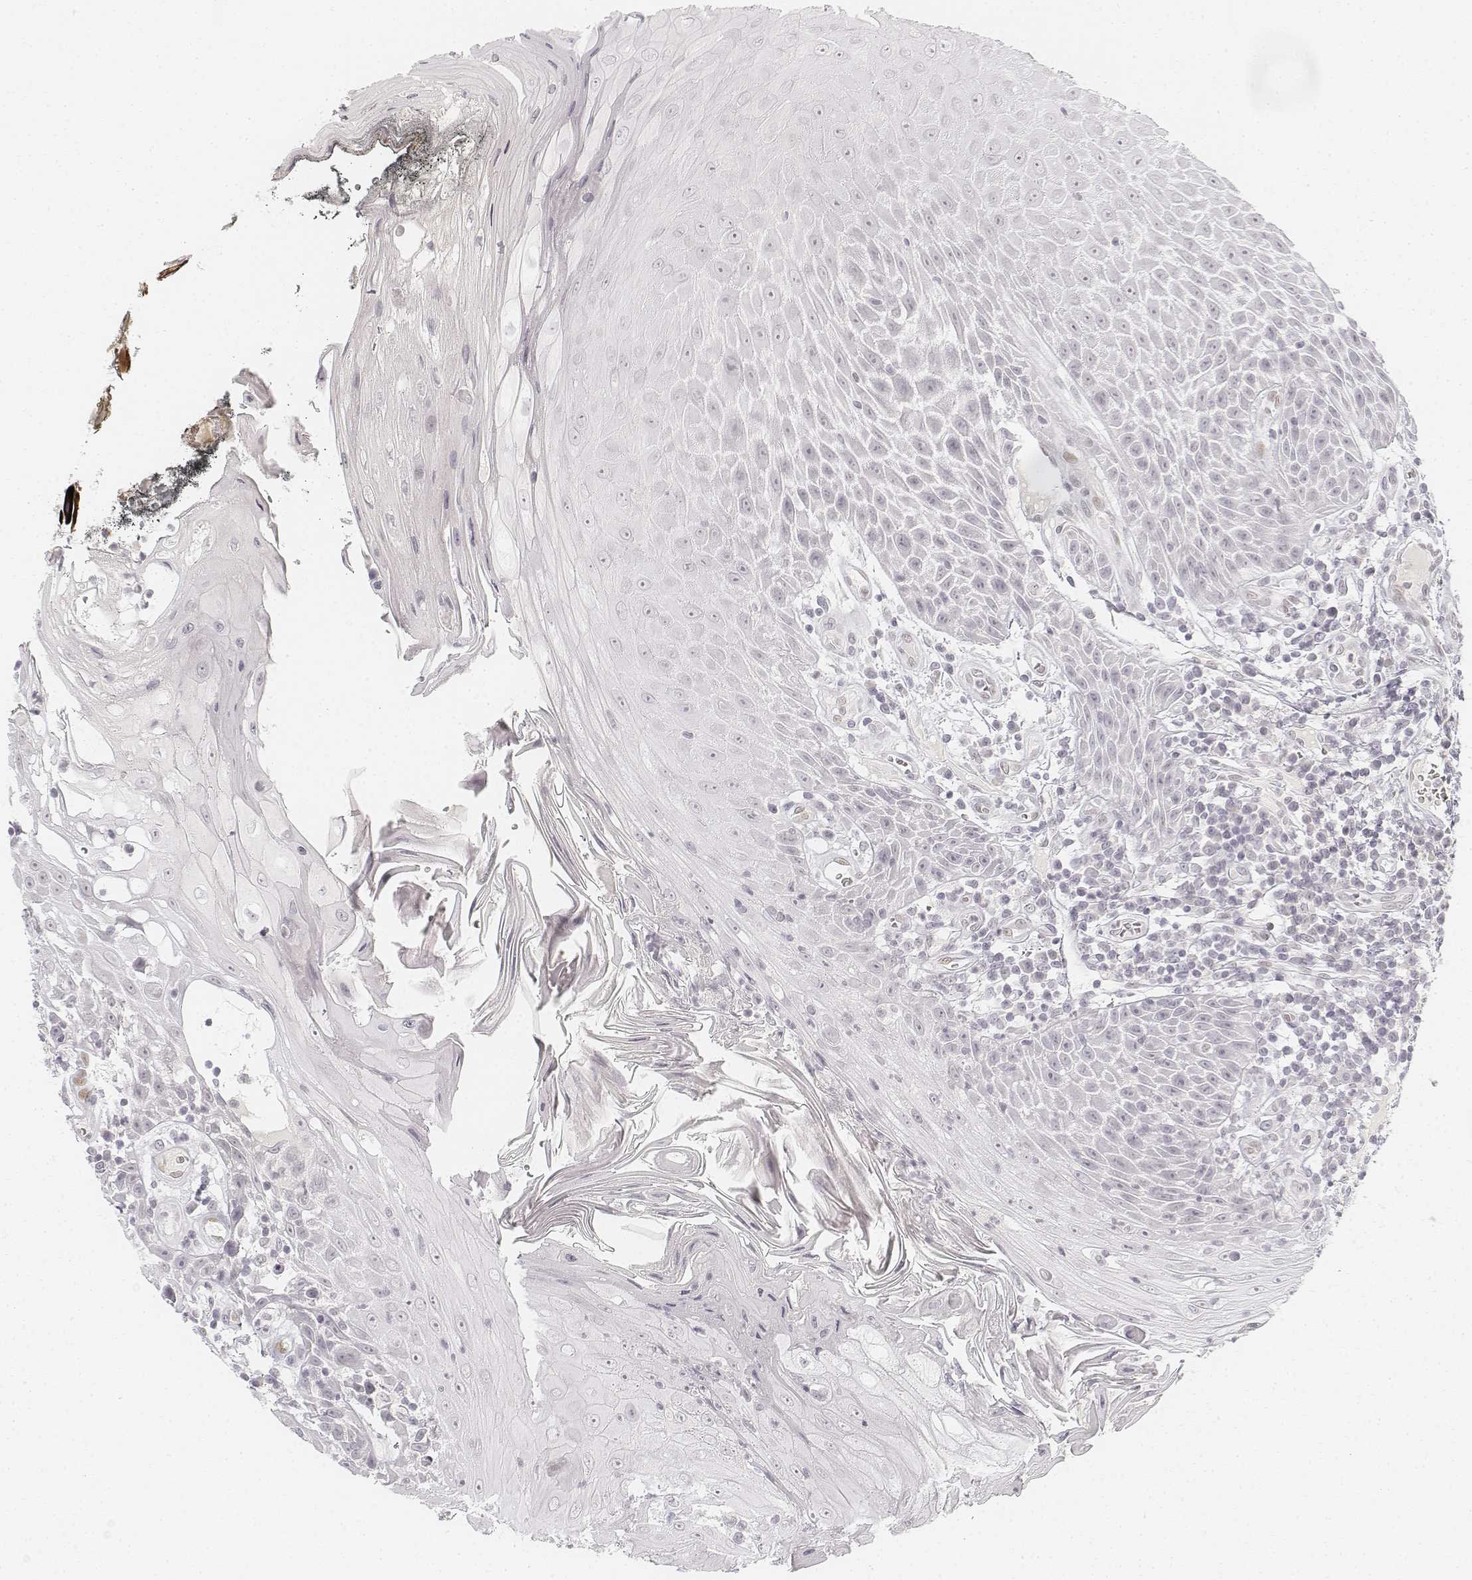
{"staining": {"intensity": "negative", "quantity": "none", "location": "none"}, "tissue": "head and neck cancer", "cell_type": "Tumor cells", "image_type": "cancer", "snomed": [{"axis": "morphology", "description": "Squamous cell carcinoma, NOS"}, {"axis": "topography", "description": "Head-Neck"}], "caption": "Immunohistochemistry (IHC) photomicrograph of neoplastic tissue: human squamous cell carcinoma (head and neck) stained with DAB (3,3'-diaminobenzidine) exhibits no significant protein positivity in tumor cells.", "gene": "KRTAP2-1", "patient": {"sex": "male", "age": 52}}